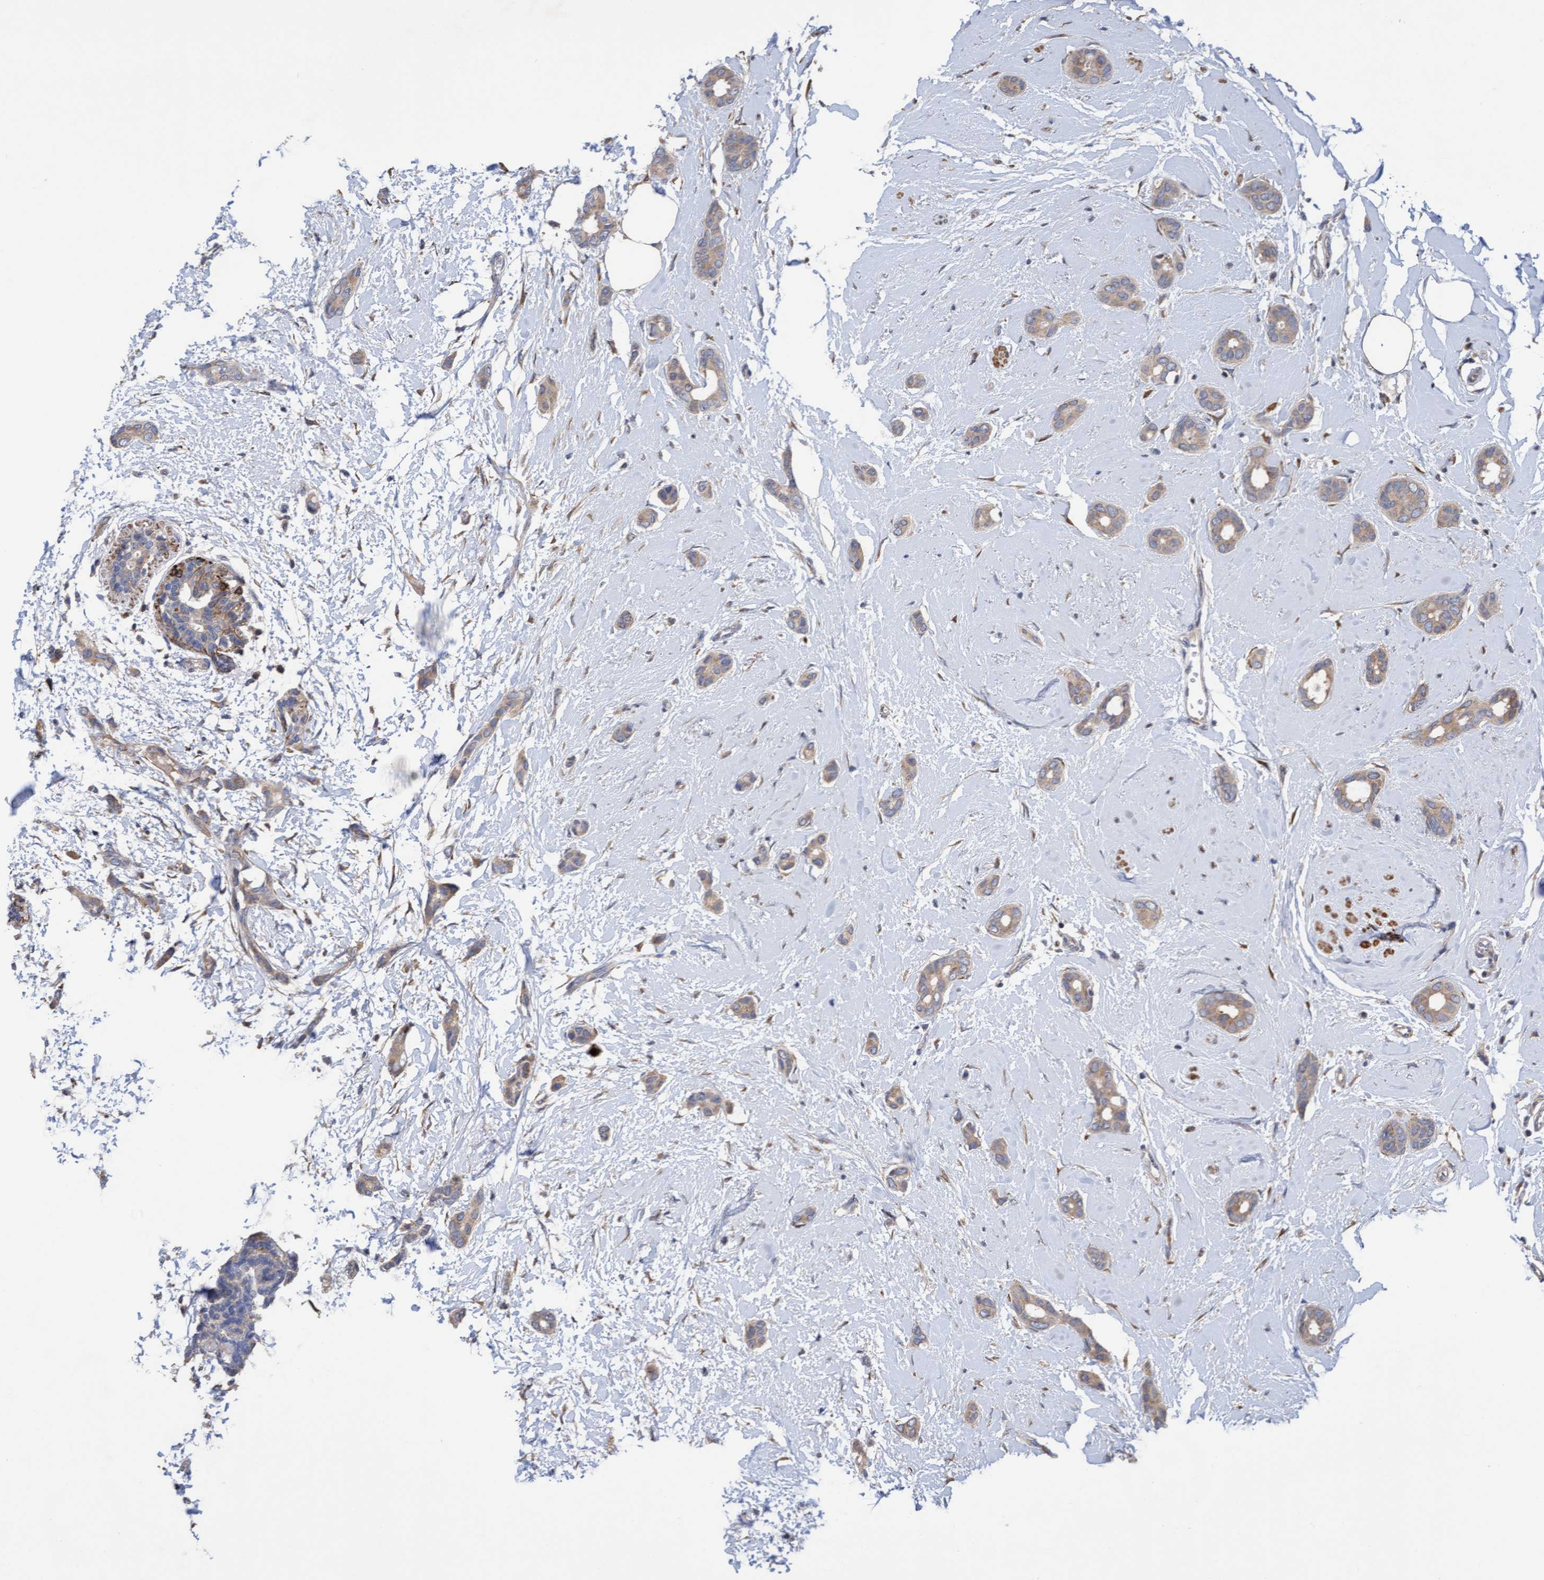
{"staining": {"intensity": "weak", "quantity": "25%-75%", "location": "cytoplasmic/membranous"}, "tissue": "breast cancer", "cell_type": "Tumor cells", "image_type": "cancer", "snomed": [{"axis": "morphology", "description": "Duct carcinoma"}, {"axis": "topography", "description": "Breast"}], "caption": "Immunohistochemistry (IHC) photomicrograph of human breast cancer stained for a protein (brown), which demonstrates low levels of weak cytoplasmic/membranous staining in approximately 25%-75% of tumor cells.", "gene": "ELP5", "patient": {"sex": "female", "age": 55}}